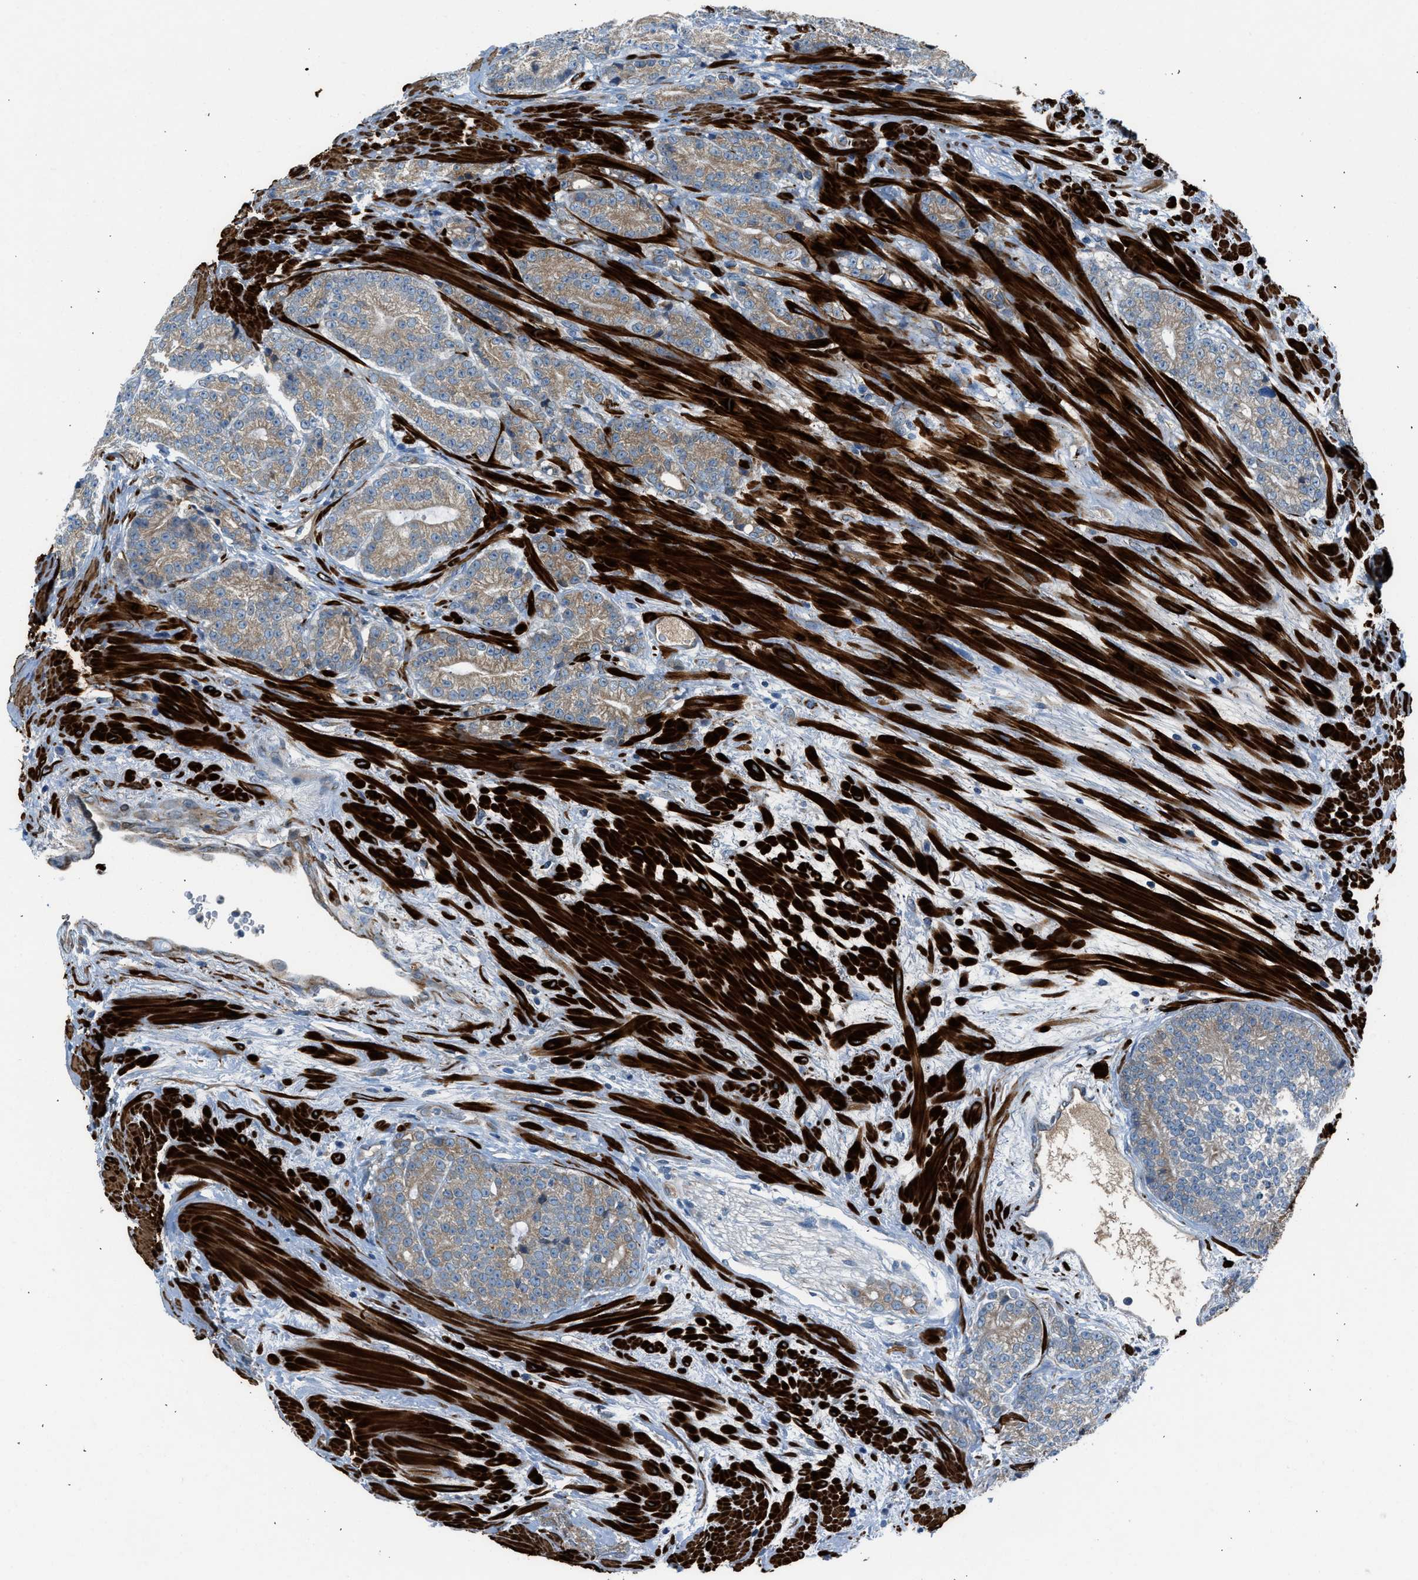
{"staining": {"intensity": "weak", "quantity": "25%-75%", "location": "cytoplasmic/membranous"}, "tissue": "prostate cancer", "cell_type": "Tumor cells", "image_type": "cancer", "snomed": [{"axis": "morphology", "description": "Adenocarcinoma, High grade"}, {"axis": "topography", "description": "Prostate"}], "caption": "Protein staining shows weak cytoplasmic/membranous staining in about 25%-75% of tumor cells in prostate adenocarcinoma (high-grade). (DAB IHC with brightfield microscopy, high magnification).", "gene": "LMBR1", "patient": {"sex": "male", "age": 61}}